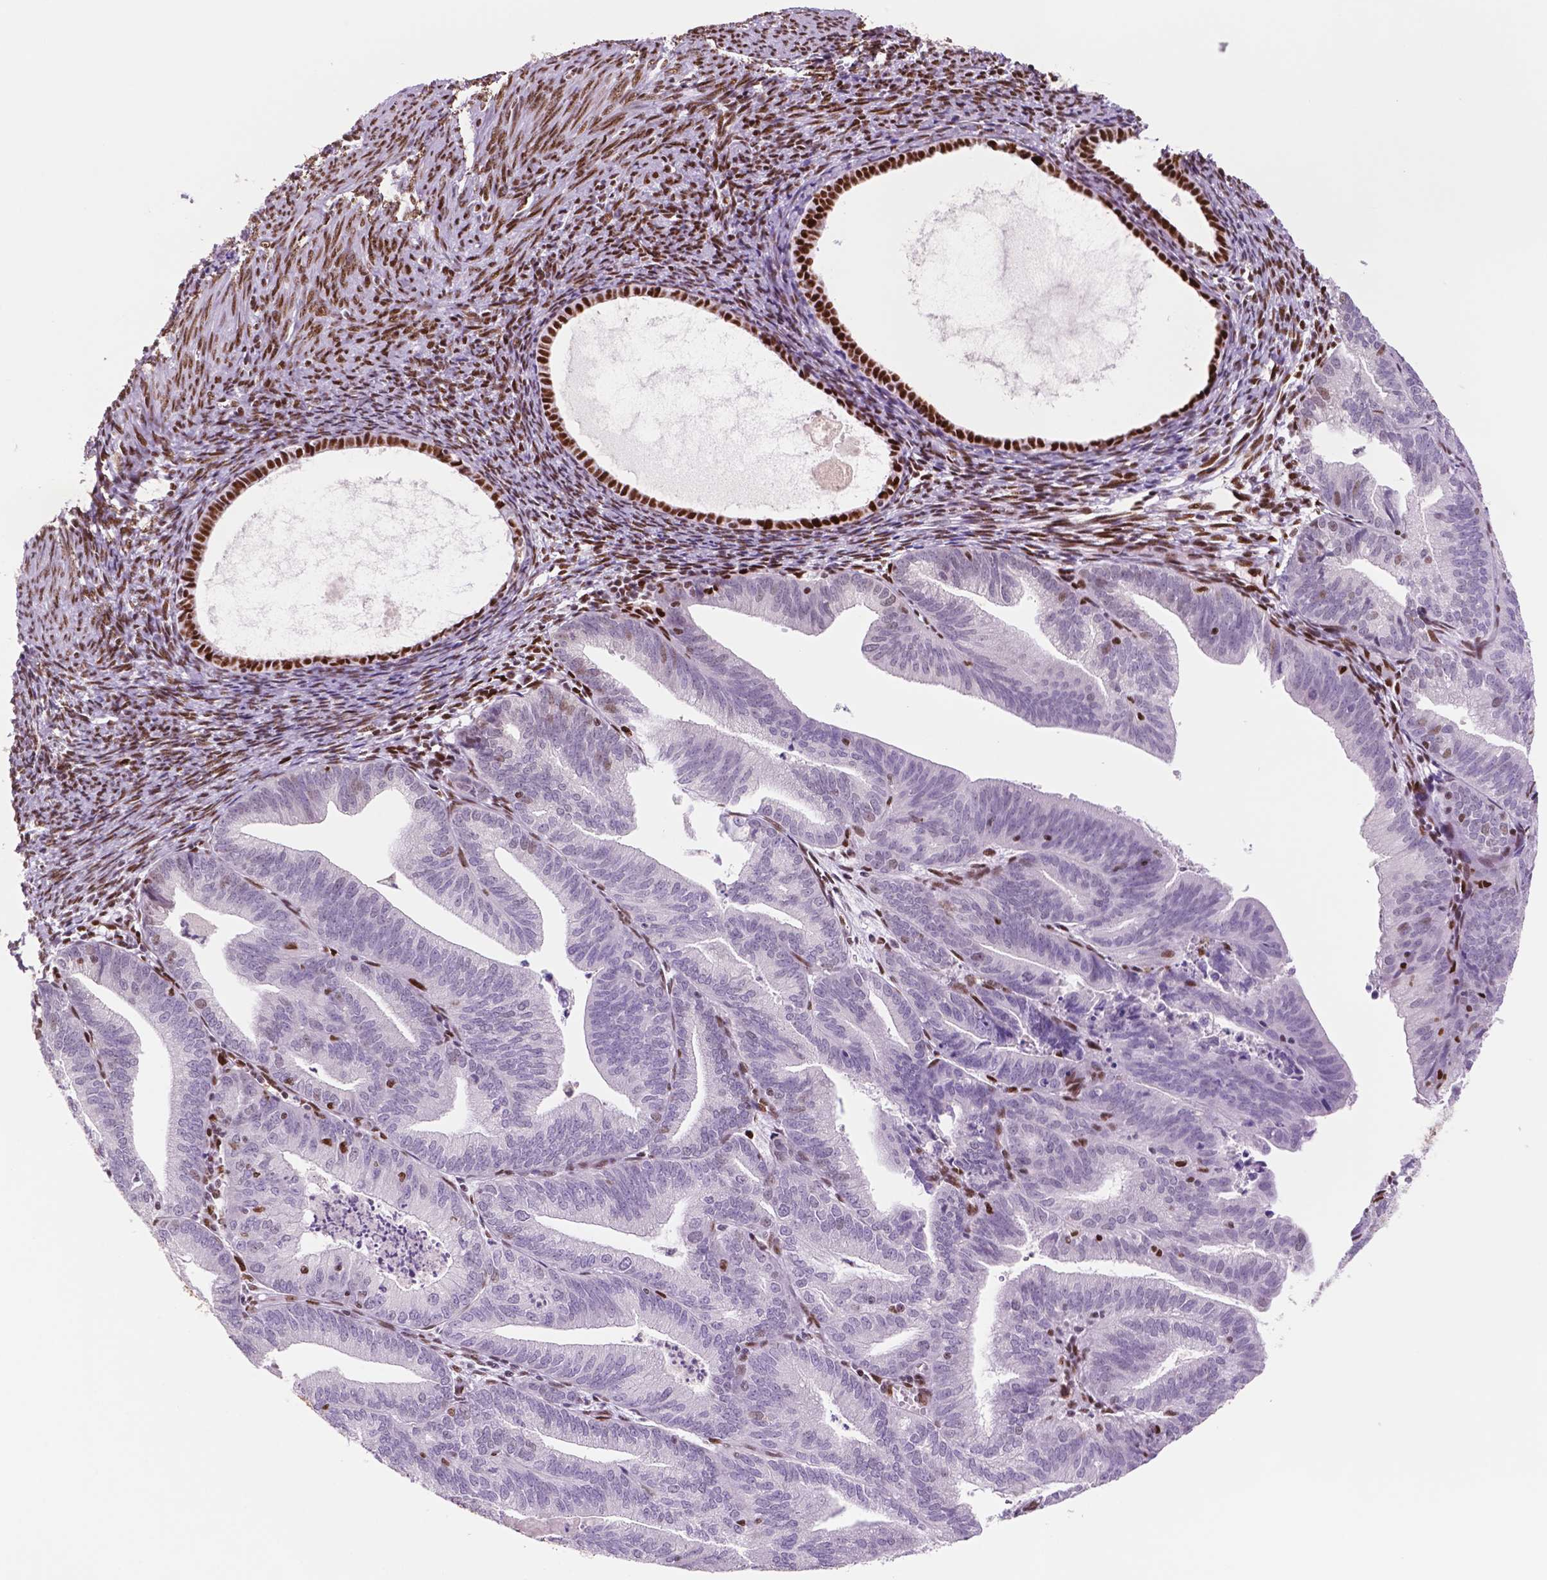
{"staining": {"intensity": "negative", "quantity": "none", "location": "none"}, "tissue": "endometrial cancer", "cell_type": "Tumor cells", "image_type": "cancer", "snomed": [{"axis": "morphology", "description": "Adenocarcinoma, NOS"}, {"axis": "topography", "description": "Endometrium"}], "caption": "DAB (3,3'-diaminobenzidine) immunohistochemical staining of human adenocarcinoma (endometrial) displays no significant staining in tumor cells.", "gene": "MSH6", "patient": {"sex": "female", "age": 70}}